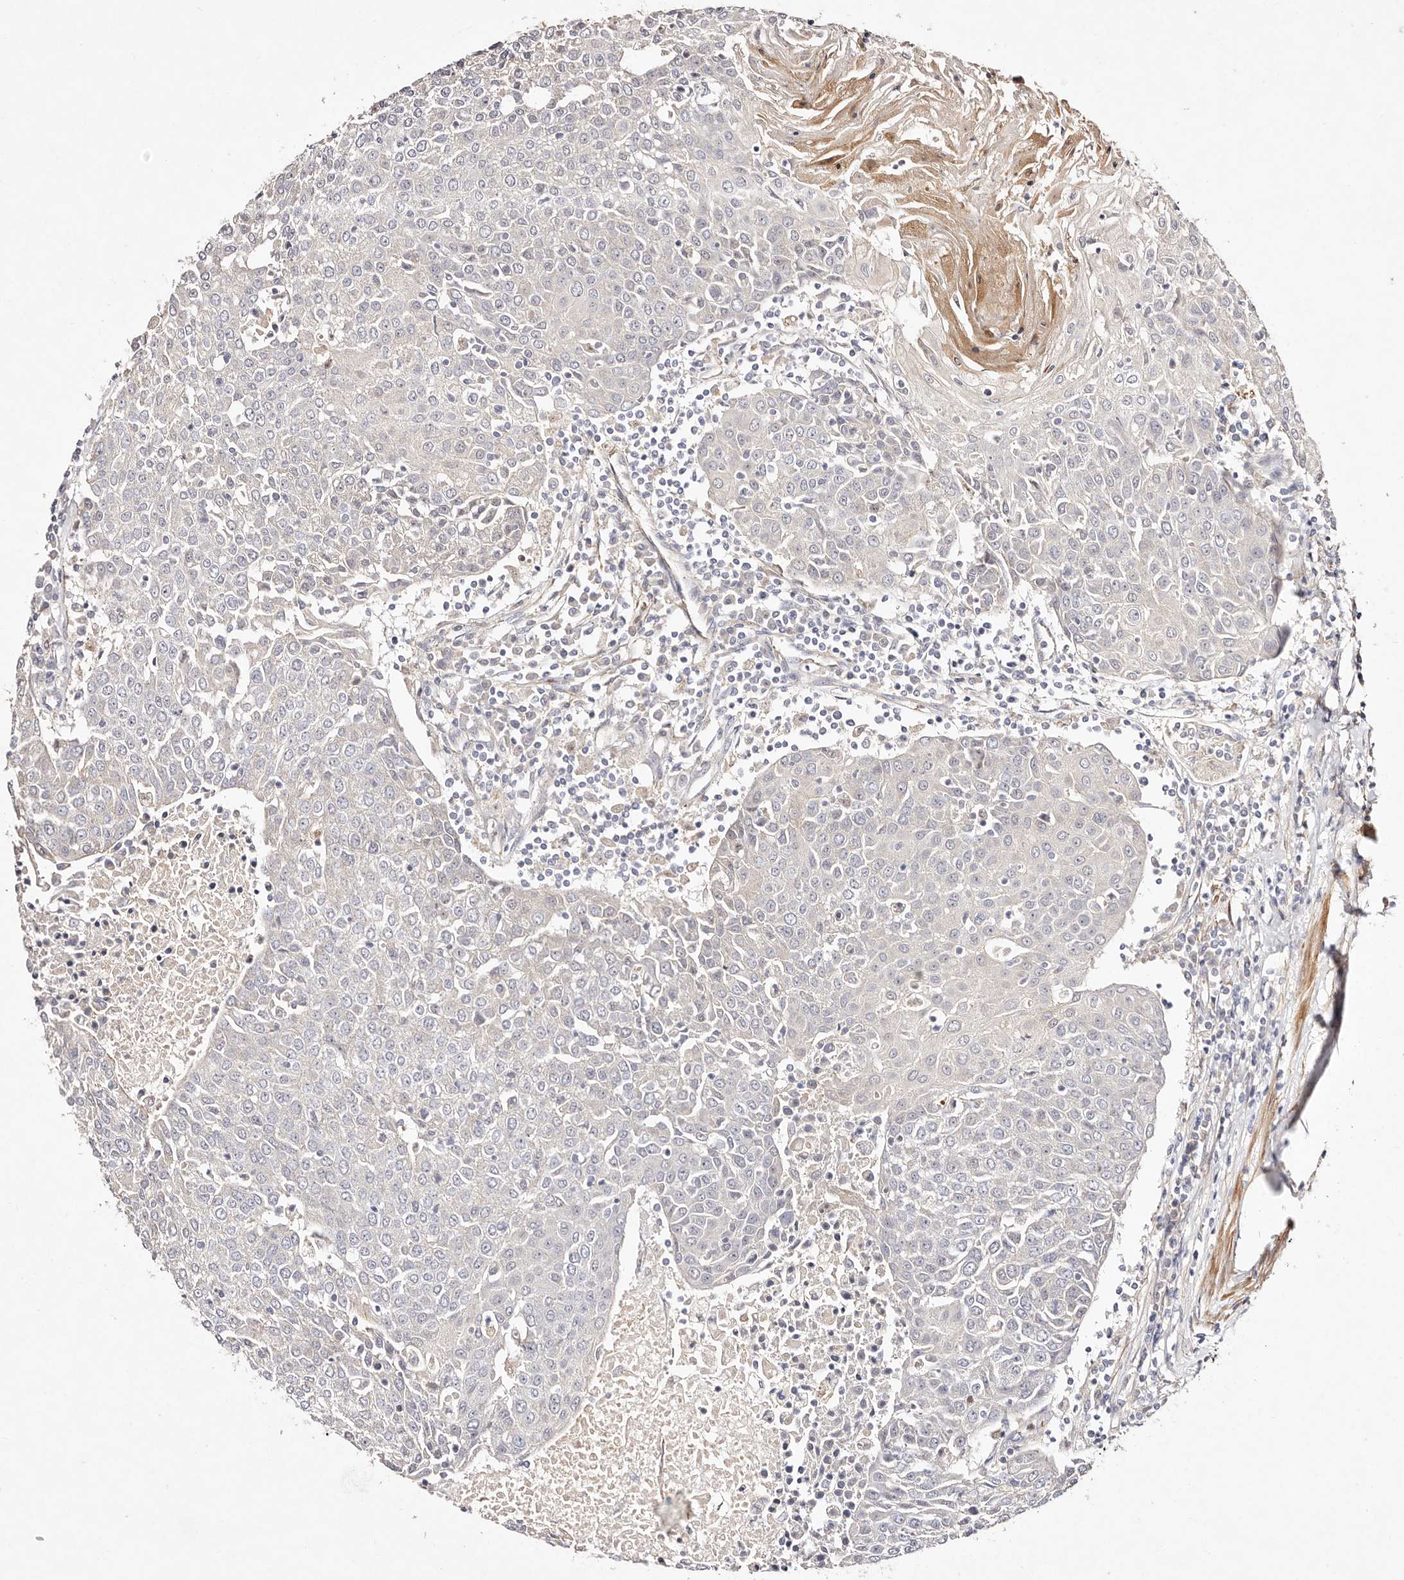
{"staining": {"intensity": "negative", "quantity": "none", "location": "none"}, "tissue": "urothelial cancer", "cell_type": "Tumor cells", "image_type": "cancer", "snomed": [{"axis": "morphology", "description": "Urothelial carcinoma, High grade"}, {"axis": "topography", "description": "Urinary bladder"}], "caption": "A histopathology image of urothelial cancer stained for a protein reveals no brown staining in tumor cells.", "gene": "MTMR11", "patient": {"sex": "female", "age": 85}}